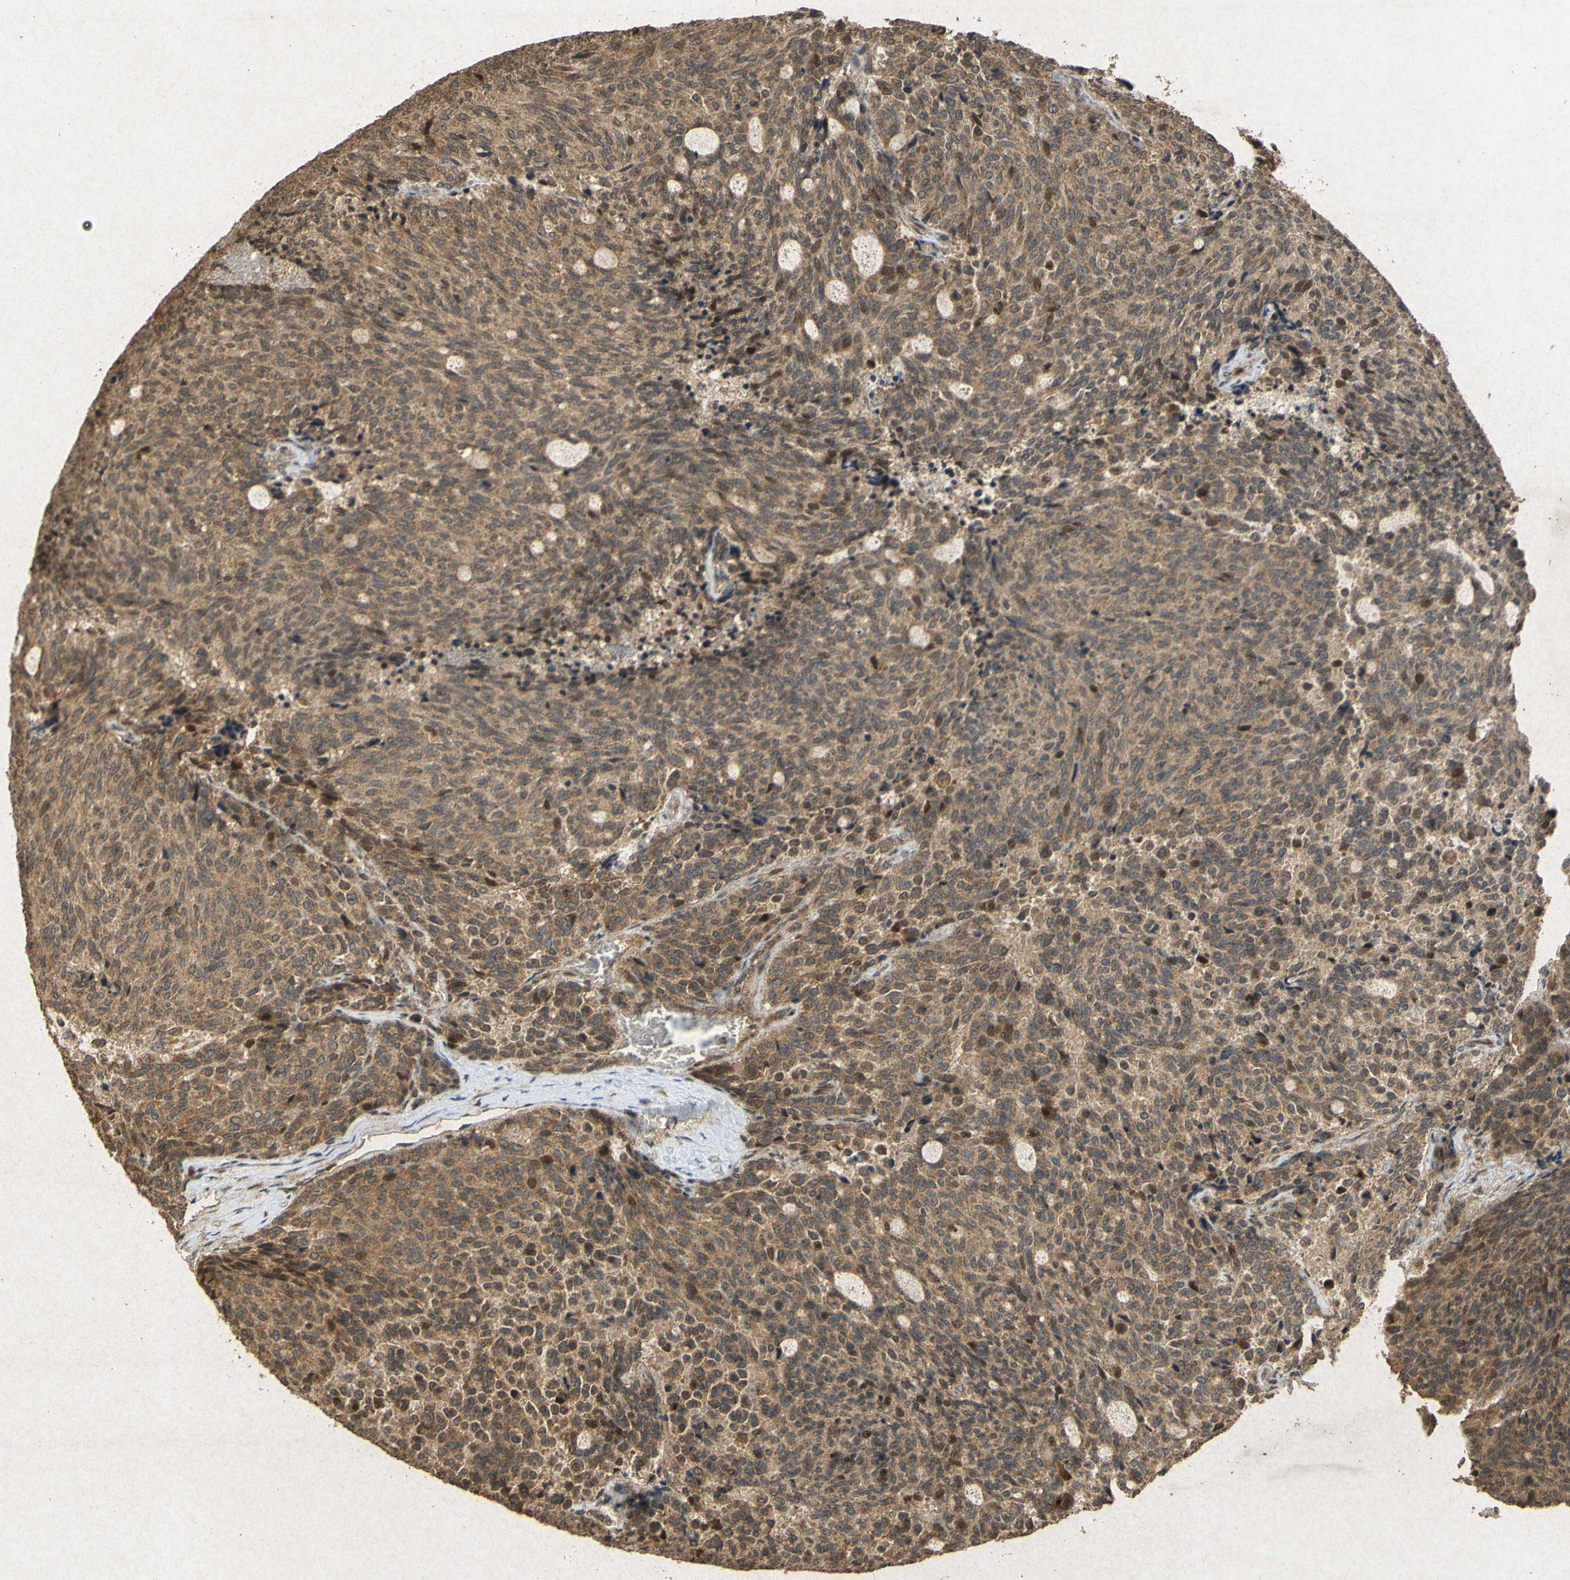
{"staining": {"intensity": "moderate", "quantity": ">75%", "location": "cytoplasmic/membranous"}, "tissue": "carcinoid", "cell_type": "Tumor cells", "image_type": "cancer", "snomed": [{"axis": "morphology", "description": "Carcinoid, malignant, NOS"}, {"axis": "topography", "description": "Pancreas"}], "caption": "The histopathology image reveals immunohistochemical staining of malignant carcinoid. There is moderate cytoplasmic/membranous staining is present in about >75% of tumor cells. The staining is performed using DAB brown chromogen to label protein expression. The nuclei are counter-stained blue using hematoxylin.", "gene": "ATP6V1H", "patient": {"sex": "female", "age": 54}}